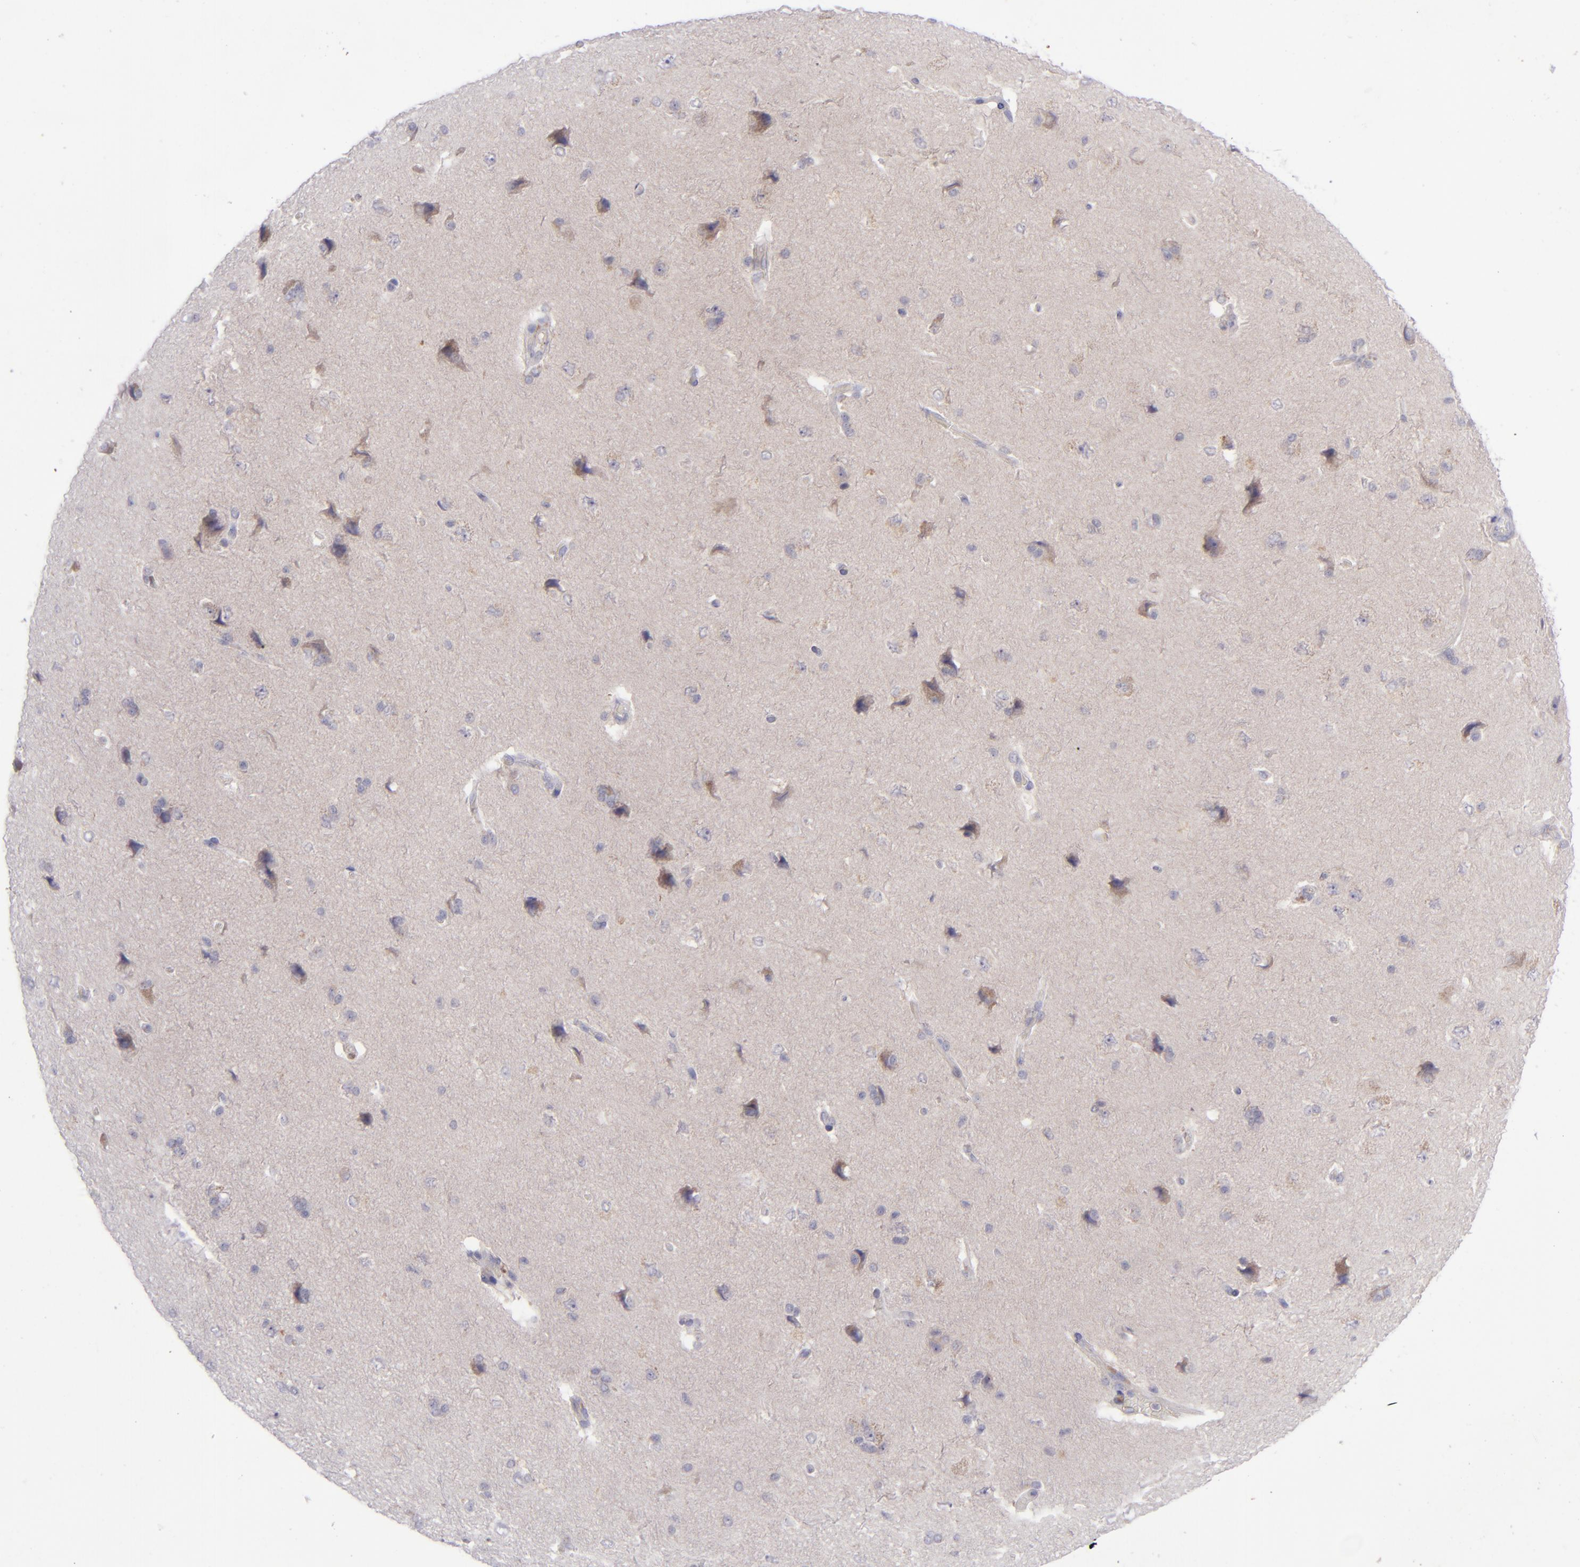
{"staining": {"intensity": "negative", "quantity": "none", "location": "none"}, "tissue": "cerebral cortex", "cell_type": "Endothelial cells", "image_type": "normal", "snomed": [{"axis": "morphology", "description": "Normal tissue, NOS"}, {"axis": "topography", "description": "Cerebral cortex"}], "caption": "Endothelial cells show no significant expression in benign cerebral cortex.", "gene": "EVPL", "patient": {"sex": "female", "age": 45}}